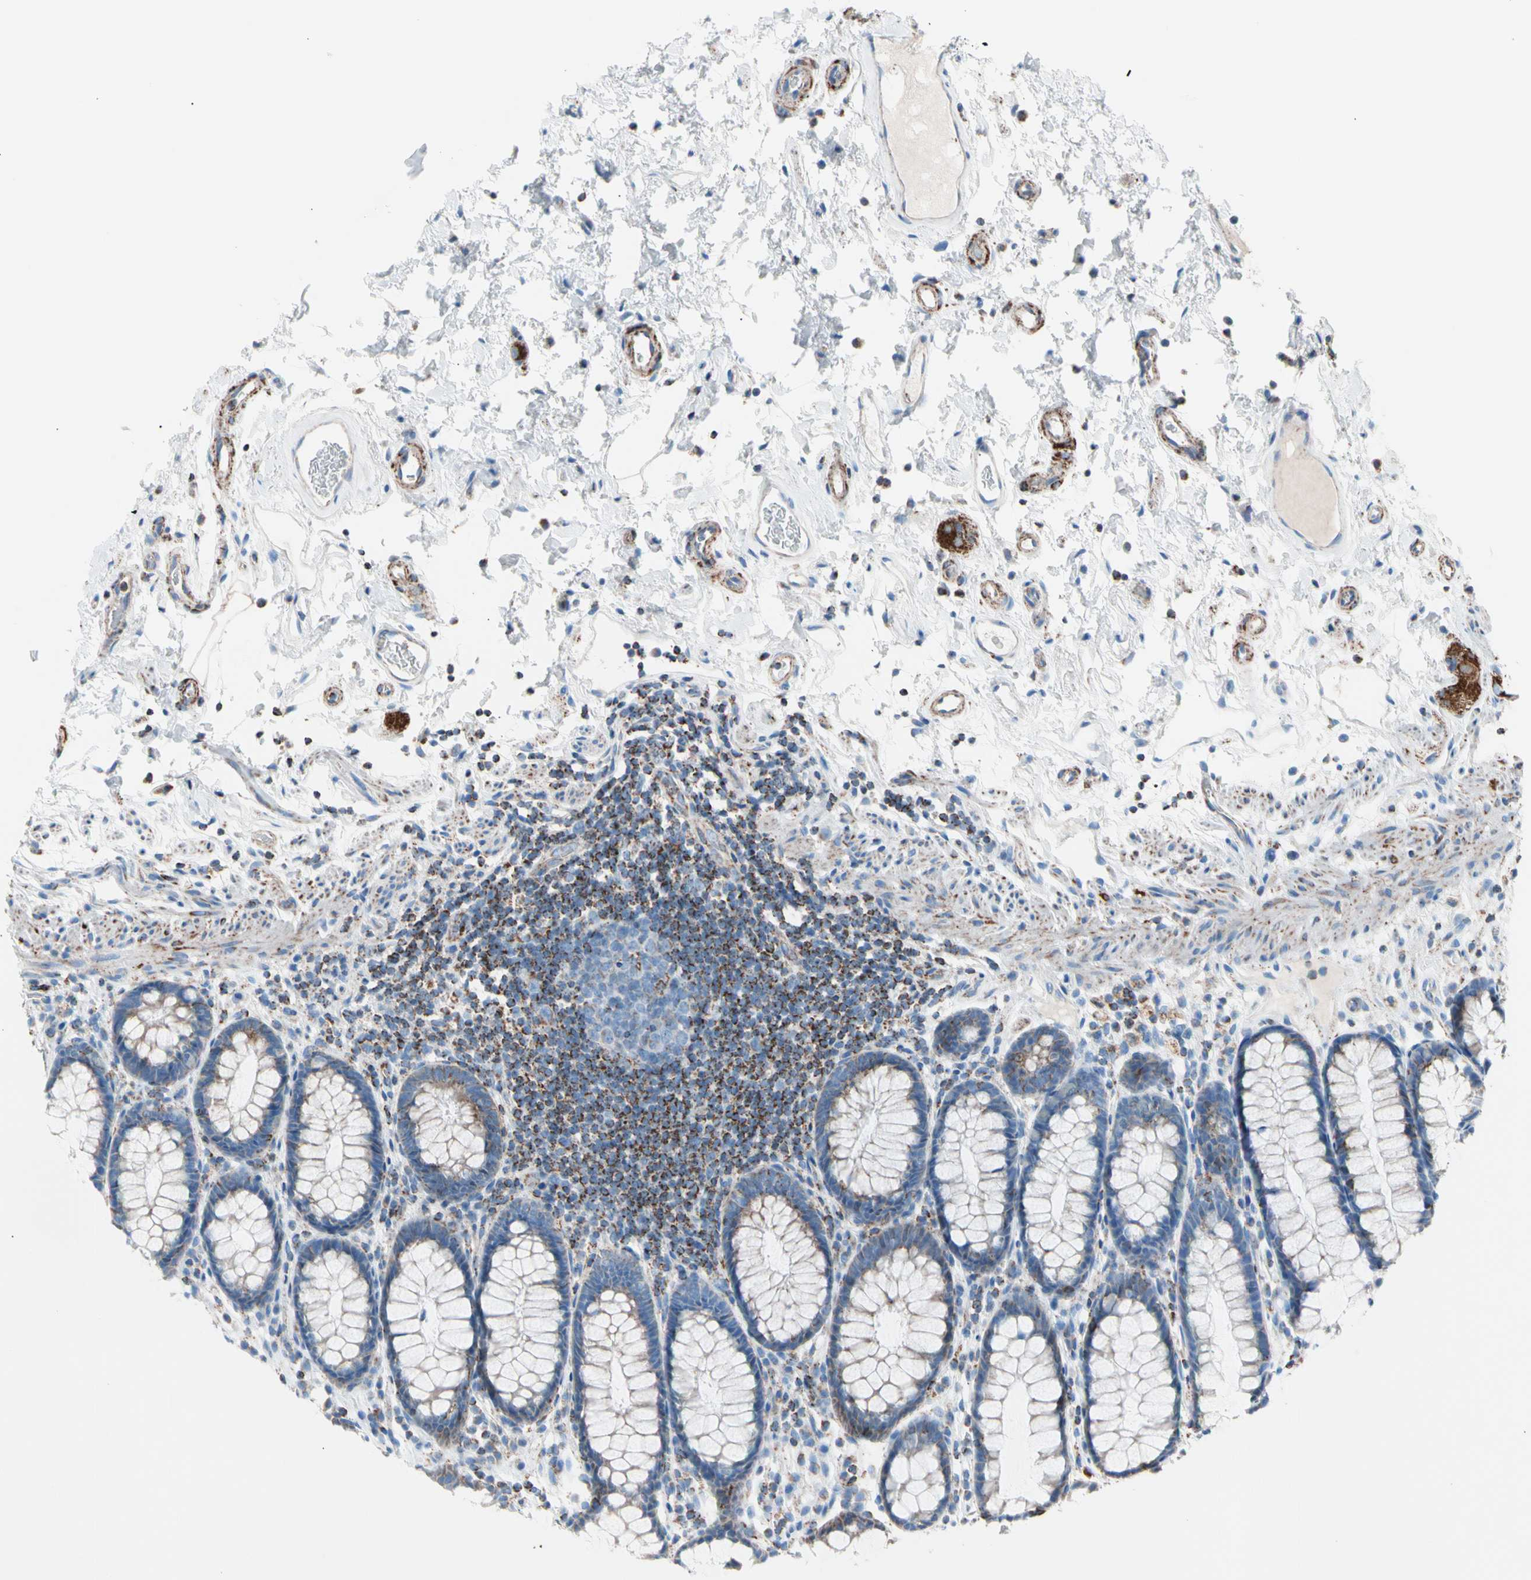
{"staining": {"intensity": "strong", "quantity": "<25%", "location": "cytoplasmic/membranous"}, "tissue": "rectum", "cell_type": "Glandular cells", "image_type": "normal", "snomed": [{"axis": "morphology", "description": "Normal tissue, NOS"}, {"axis": "topography", "description": "Rectum"}], "caption": "Immunohistochemistry (IHC) (DAB (3,3'-diaminobenzidine)) staining of normal human rectum reveals strong cytoplasmic/membranous protein staining in about <25% of glandular cells. (IHC, brightfield microscopy, high magnification).", "gene": "HK1", "patient": {"sex": "male", "age": 92}}